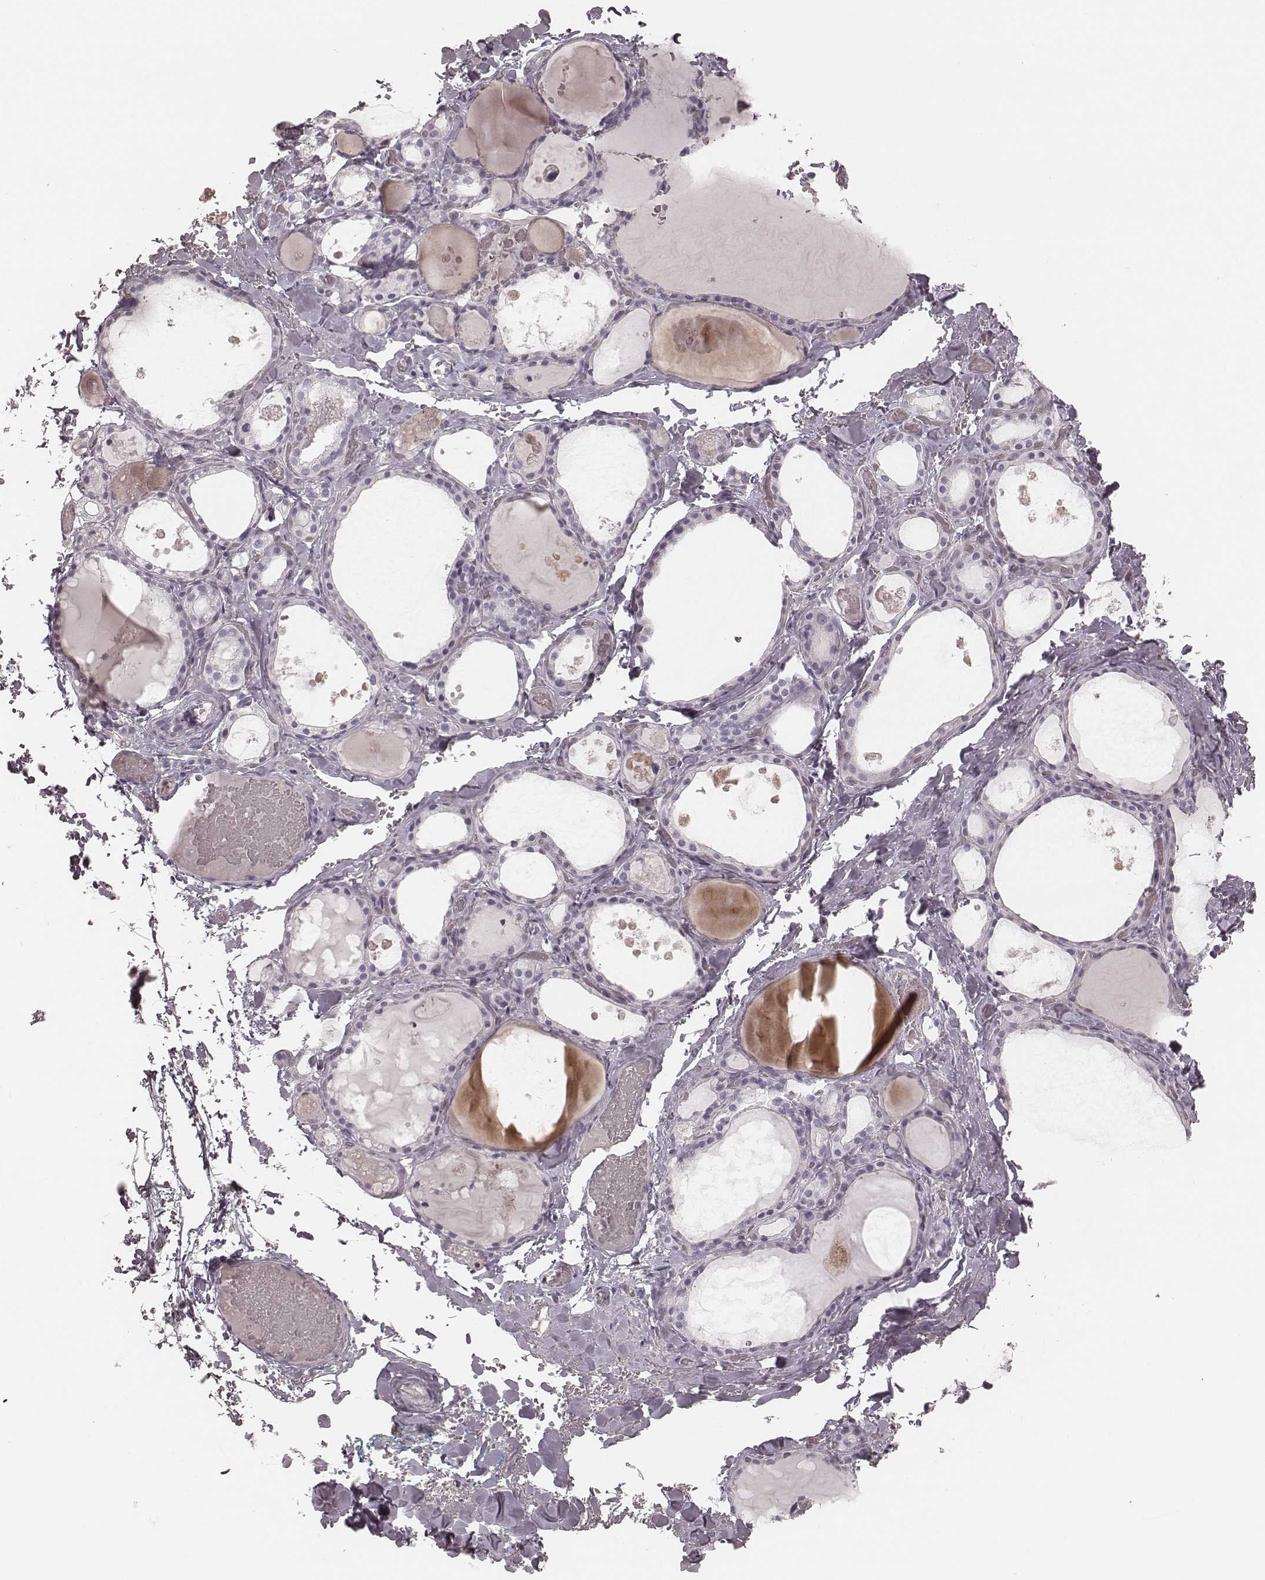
{"staining": {"intensity": "negative", "quantity": "none", "location": "none"}, "tissue": "thyroid gland", "cell_type": "Glandular cells", "image_type": "normal", "snomed": [{"axis": "morphology", "description": "Normal tissue, NOS"}, {"axis": "topography", "description": "Thyroid gland"}], "caption": "IHC of unremarkable thyroid gland demonstrates no expression in glandular cells.", "gene": "SMIM24", "patient": {"sex": "male", "age": 56}}